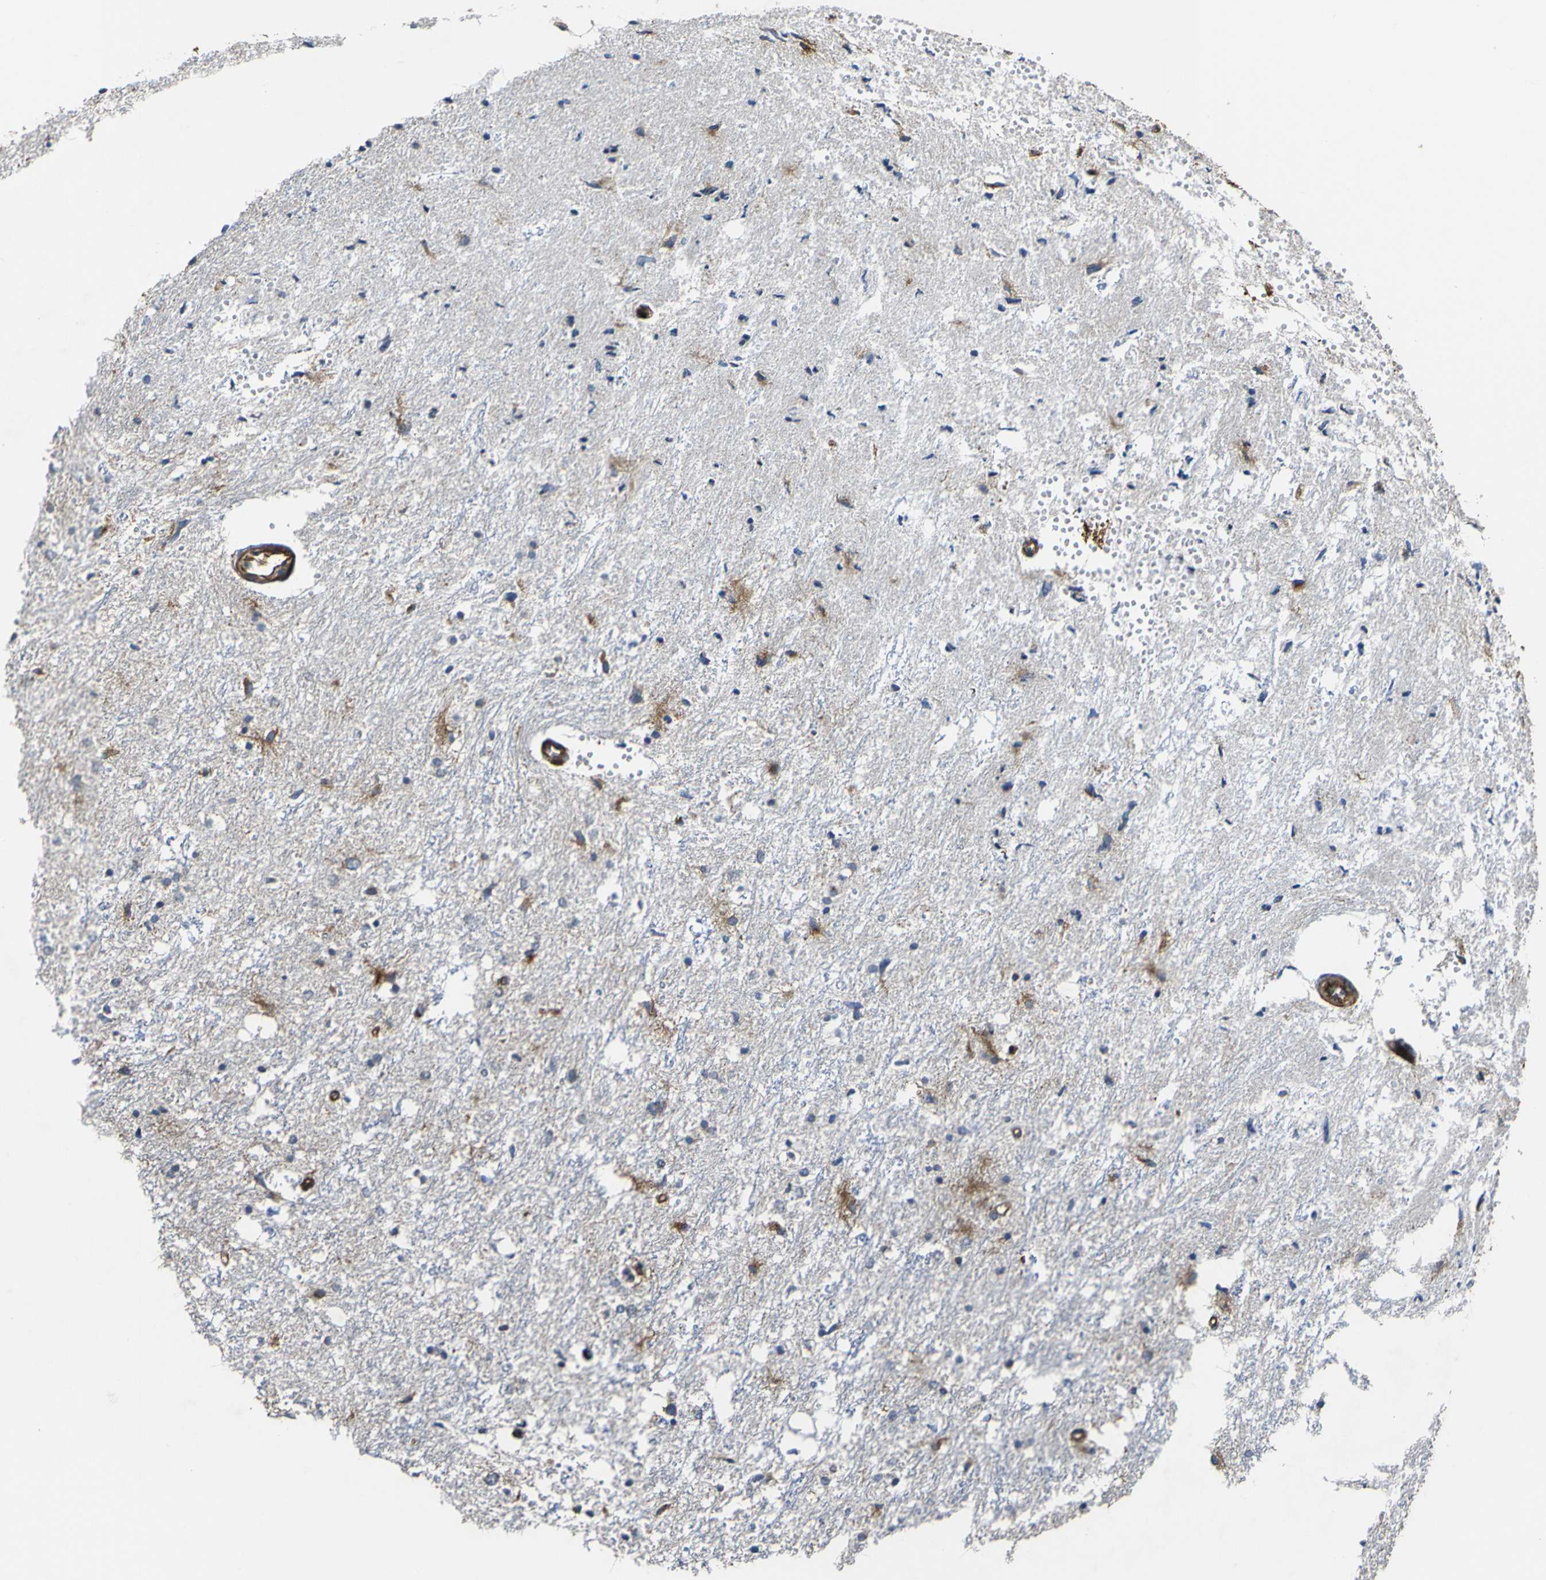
{"staining": {"intensity": "moderate", "quantity": "25%-75%", "location": "cytoplasmic/membranous"}, "tissue": "glioma", "cell_type": "Tumor cells", "image_type": "cancer", "snomed": [{"axis": "morphology", "description": "Glioma, malignant, High grade"}, {"axis": "topography", "description": "Brain"}], "caption": "Human malignant glioma (high-grade) stained with a brown dye shows moderate cytoplasmic/membranous positive staining in about 25%-75% of tumor cells.", "gene": "ECE1", "patient": {"sex": "female", "age": 59}}